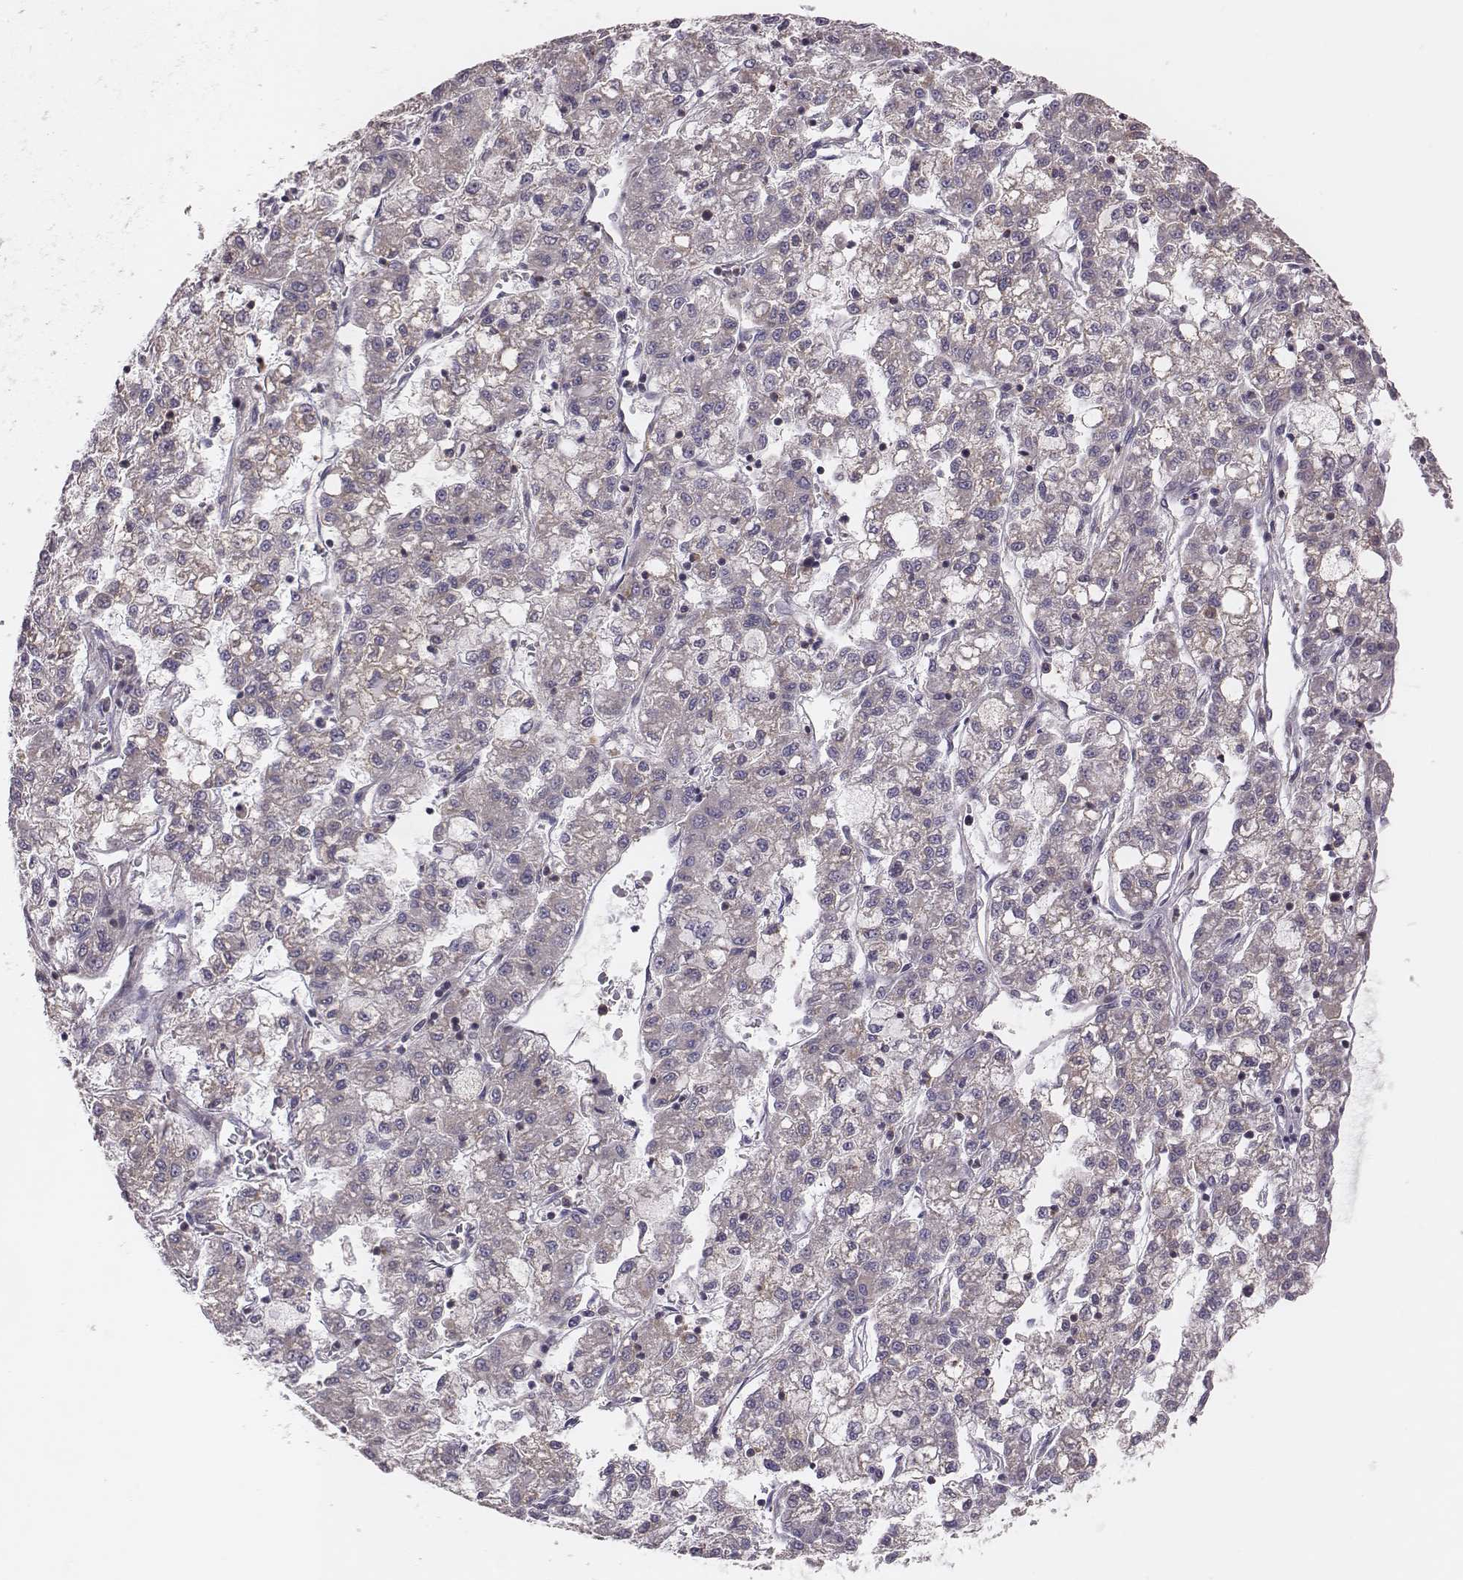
{"staining": {"intensity": "negative", "quantity": "none", "location": "none"}, "tissue": "liver cancer", "cell_type": "Tumor cells", "image_type": "cancer", "snomed": [{"axis": "morphology", "description": "Carcinoma, Hepatocellular, NOS"}, {"axis": "topography", "description": "Liver"}], "caption": "The photomicrograph demonstrates no significant positivity in tumor cells of hepatocellular carcinoma (liver). (Brightfield microscopy of DAB (3,3'-diaminobenzidine) IHC at high magnification).", "gene": "CAD", "patient": {"sex": "male", "age": 40}}